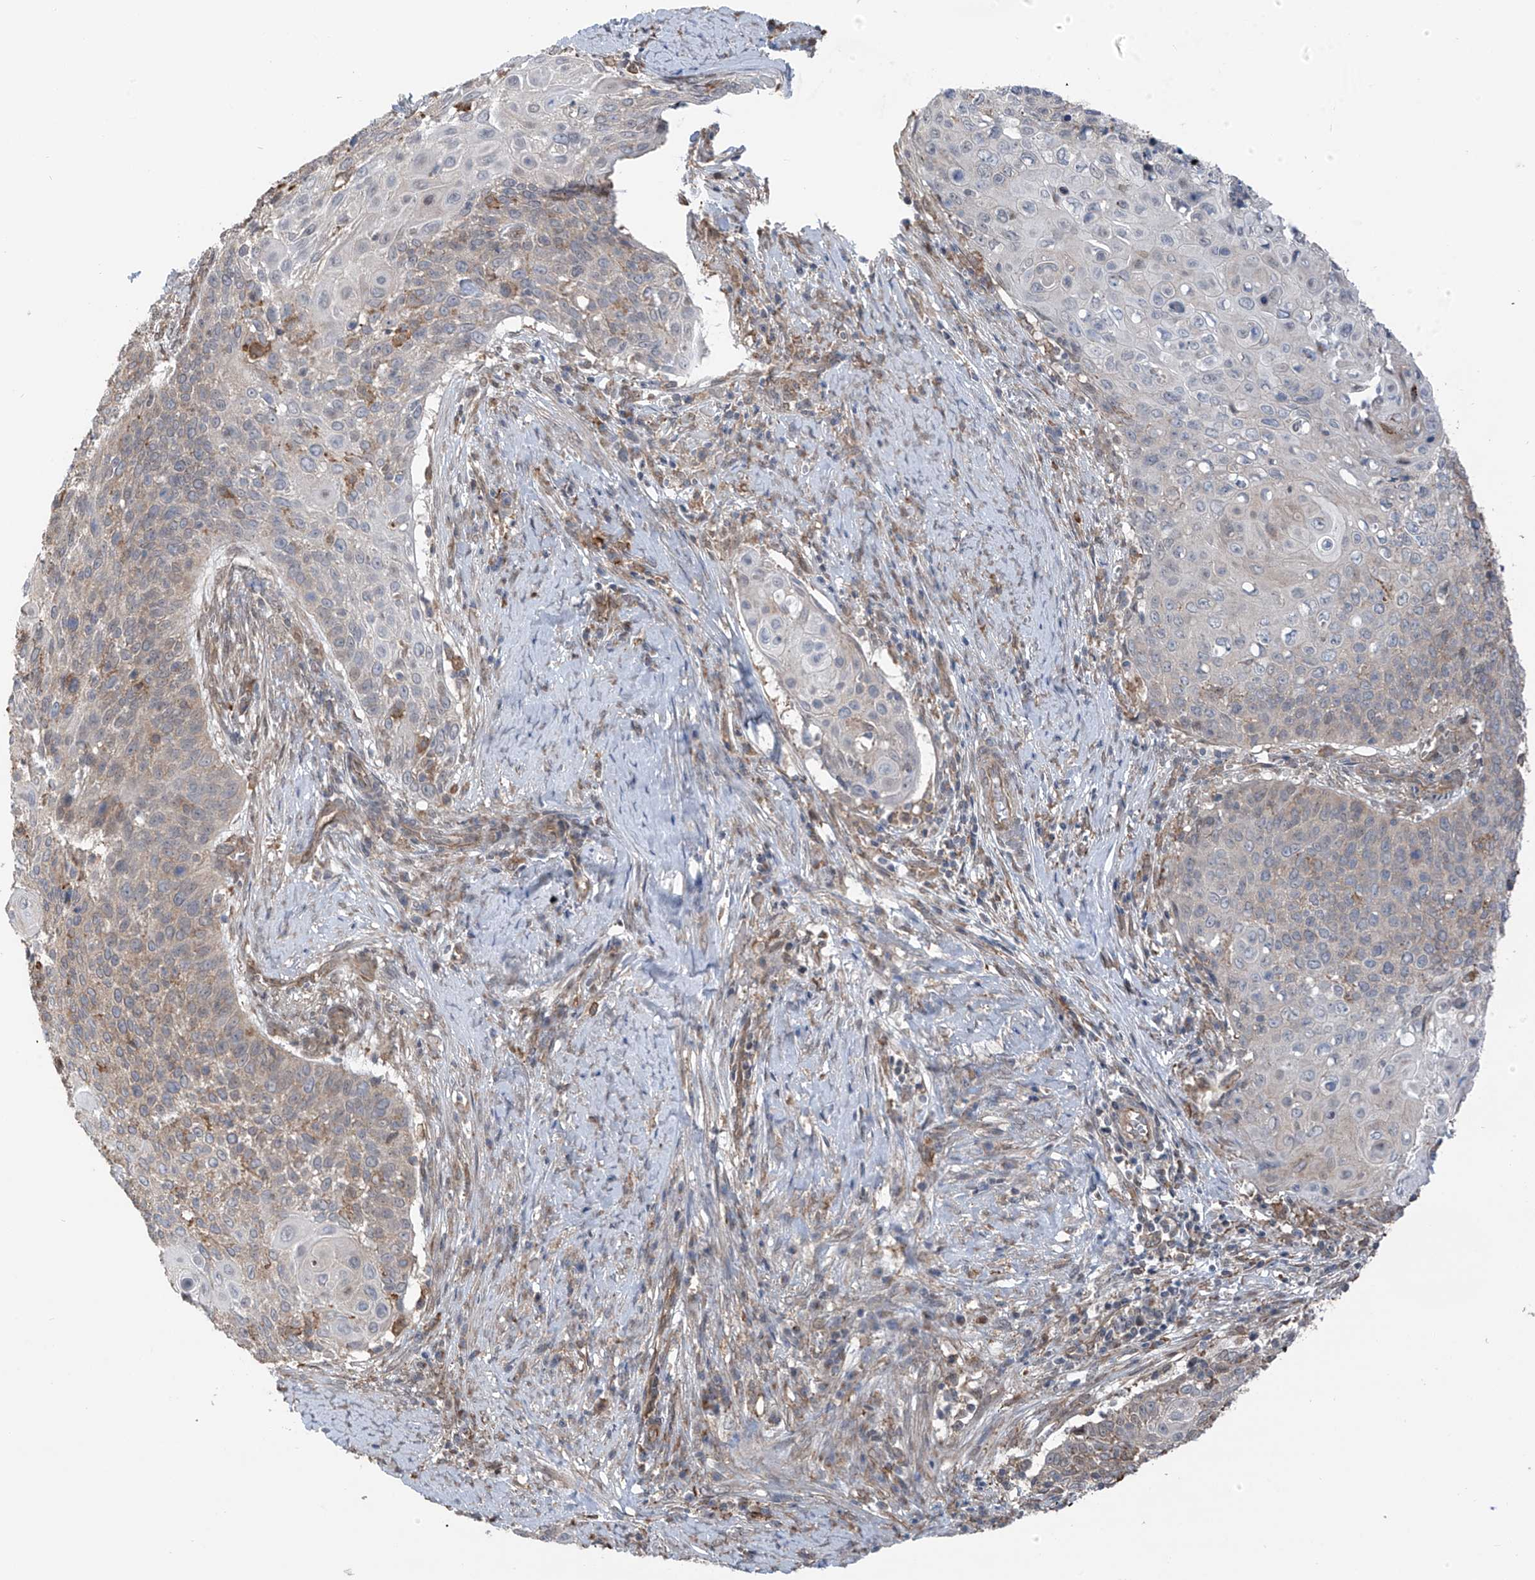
{"staining": {"intensity": "weak", "quantity": "<25%", "location": "cytoplasmic/membranous"}, "tissue": "cervical cancer", "cell_type": "Tumor cells", "image_type": "cancer", "snomed": [{"axis": "morphology", "description": "Squamous cell carcinoma, NOS"}, {"axis": "topography", "description": "Cervix"}], "caption": "Cervical cancer was stained to show a protein in brown. There is no significant expression in tumor cells.", "gene": "ZNF189", "patient": {"sex": "female", "age": 39}}